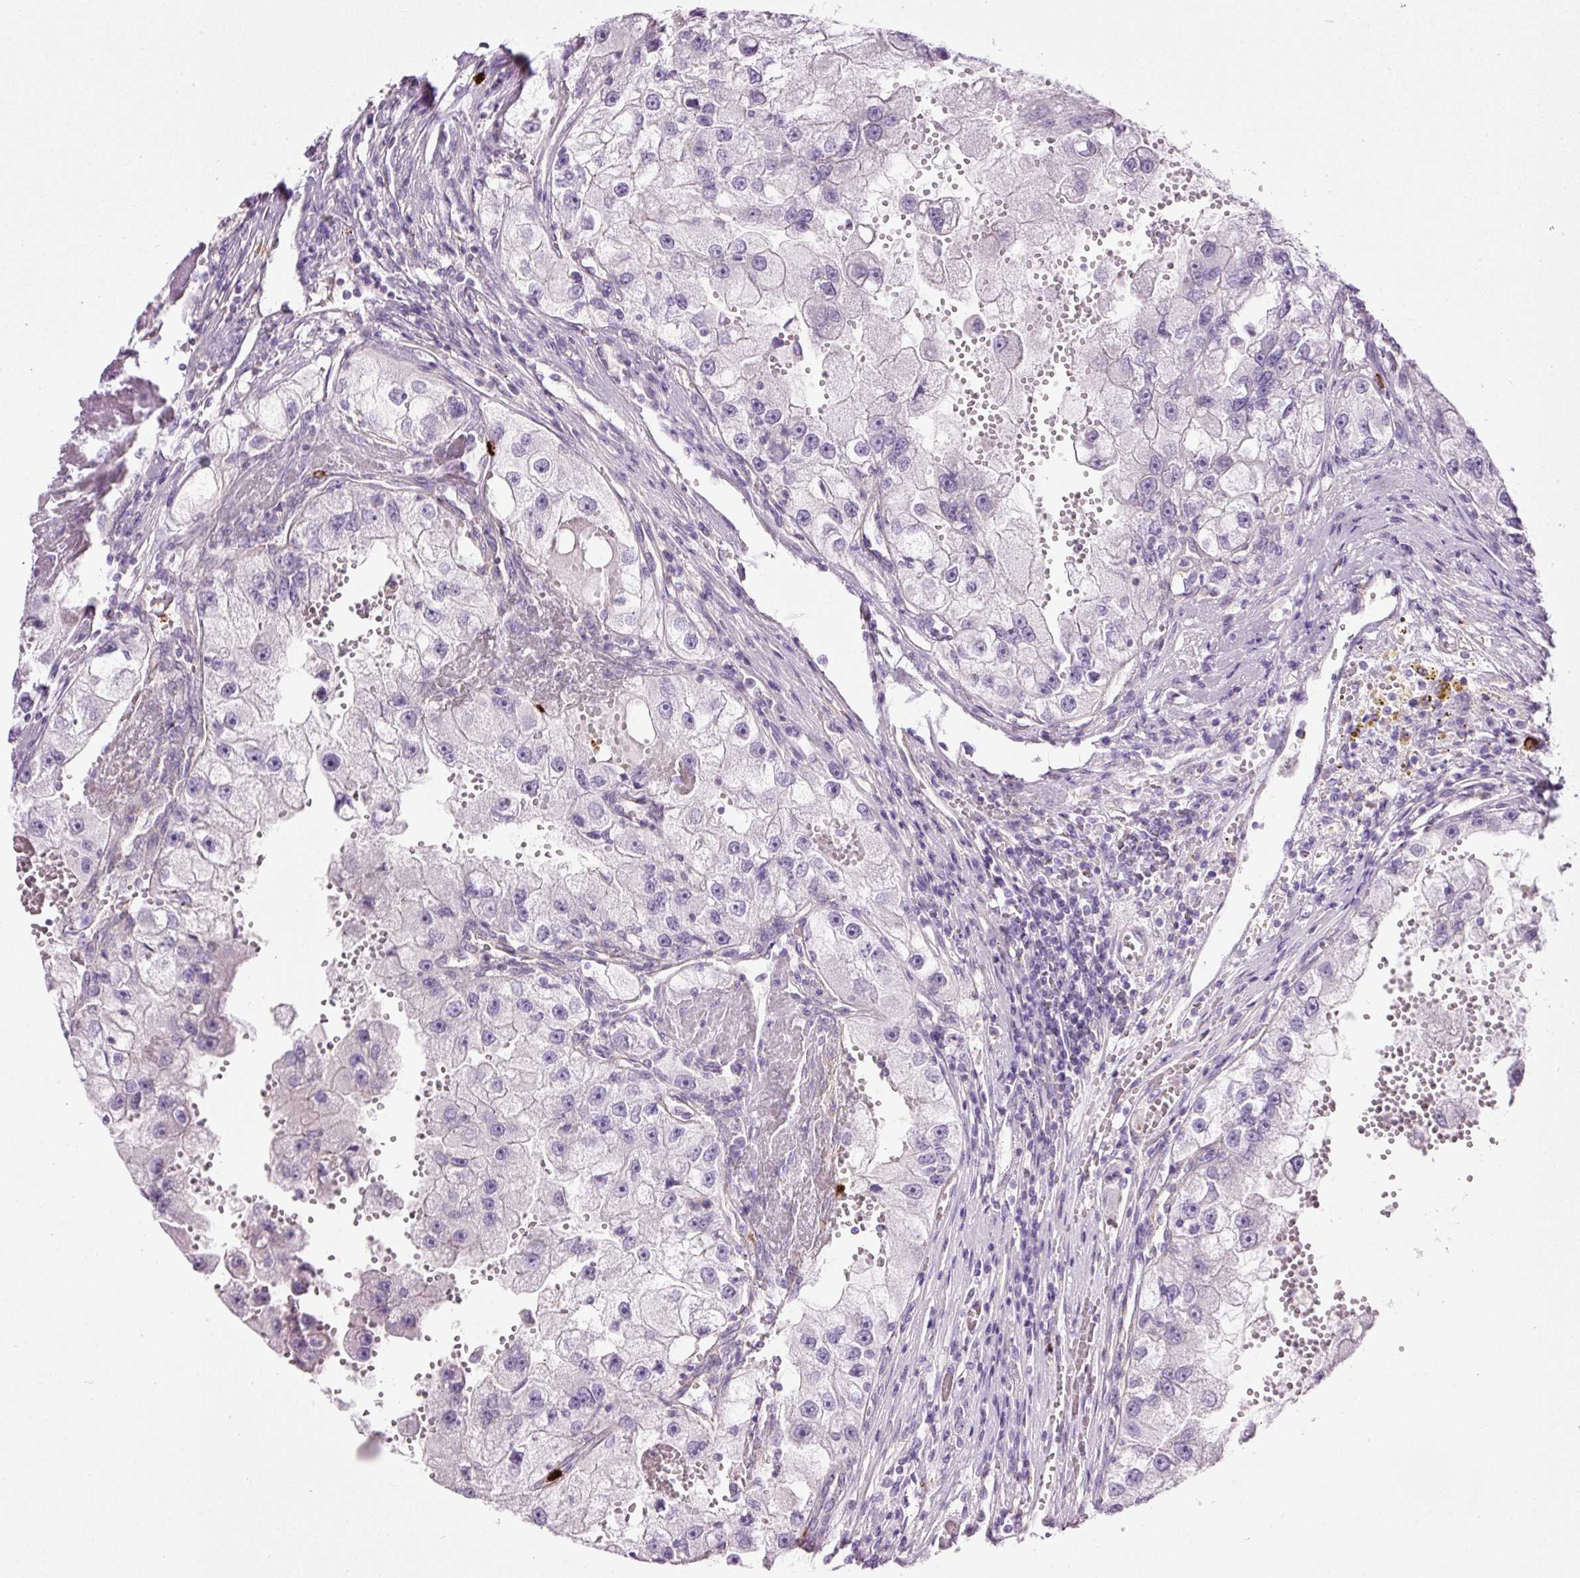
{"staining": {"intensity": "negative", "quantity": "none", "location": "none"}, "tissue": "renal cancer", "cell_type": "Tumor cells", "image_type": "cancer", "snomed": [{"axis": "morphology", "description": "Adenocarcinoma, NOS"}, {"axis": "topography", "description": "Kidney"}], "caption": "A micrograph of renal adenocarcinoma stained for a protein shows no brown staining in tumor cells.", "gene": "MAP3K3", "patient": {"sex": "male", "age": 63}}